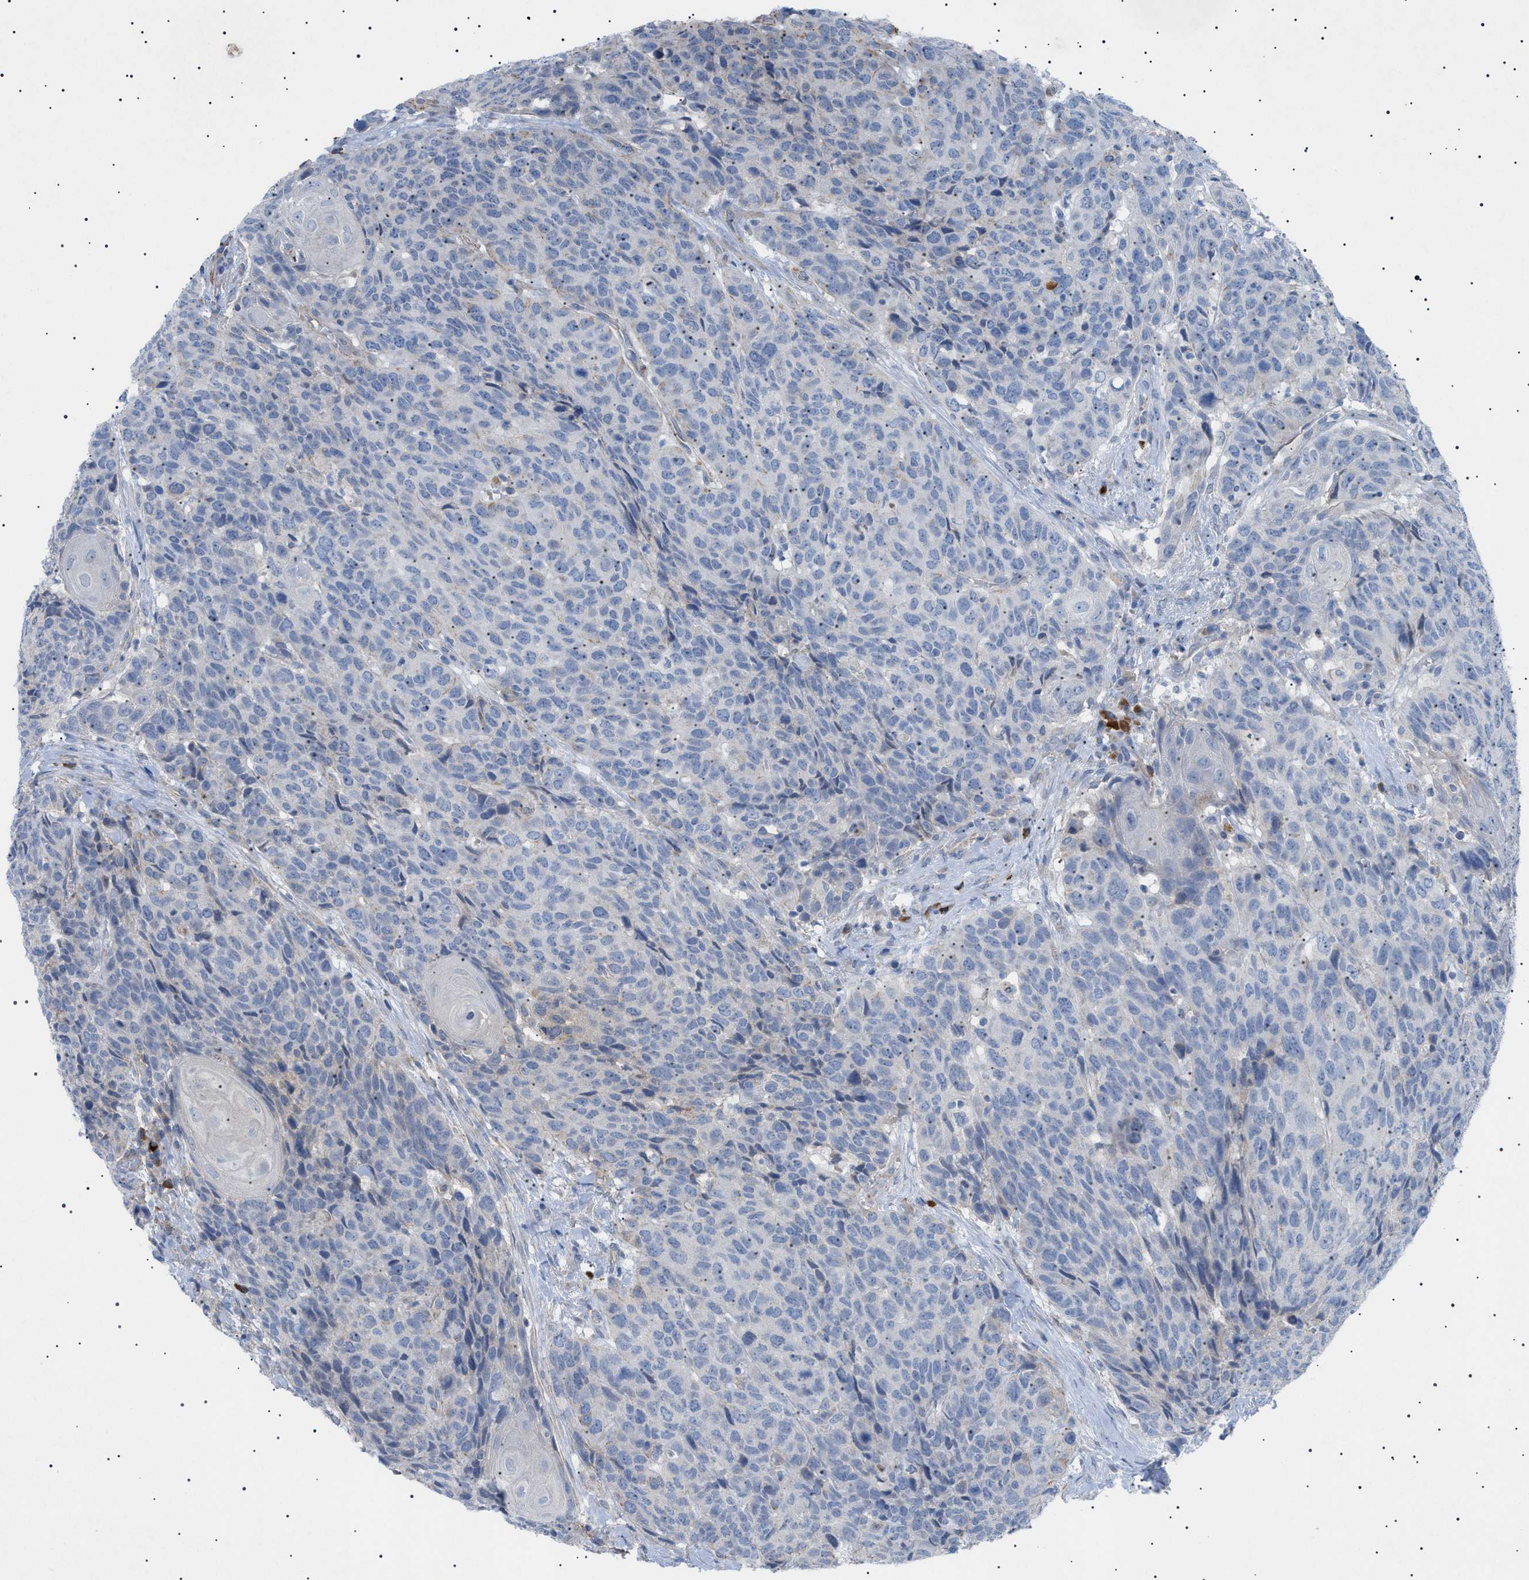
{"staining": {"intensity": "negative", "quantity": "none", "location": "none"}, "tissue": "head and neck cancer", "cell_type": "Tumor cells", "image_type": "cancer", "snomed": [{"axis": "morphology", "description": "Squamous cell carcinoma, NOS"}, {"axis": "topography", "description": "Head-Neck"}], "caption": "Protein analysis of head and neck squamous cell carcinoma displays no significant expression in tumor cells.", "gene": "ADAMTS1", "patient": {"sex": "male", "age": 66}}